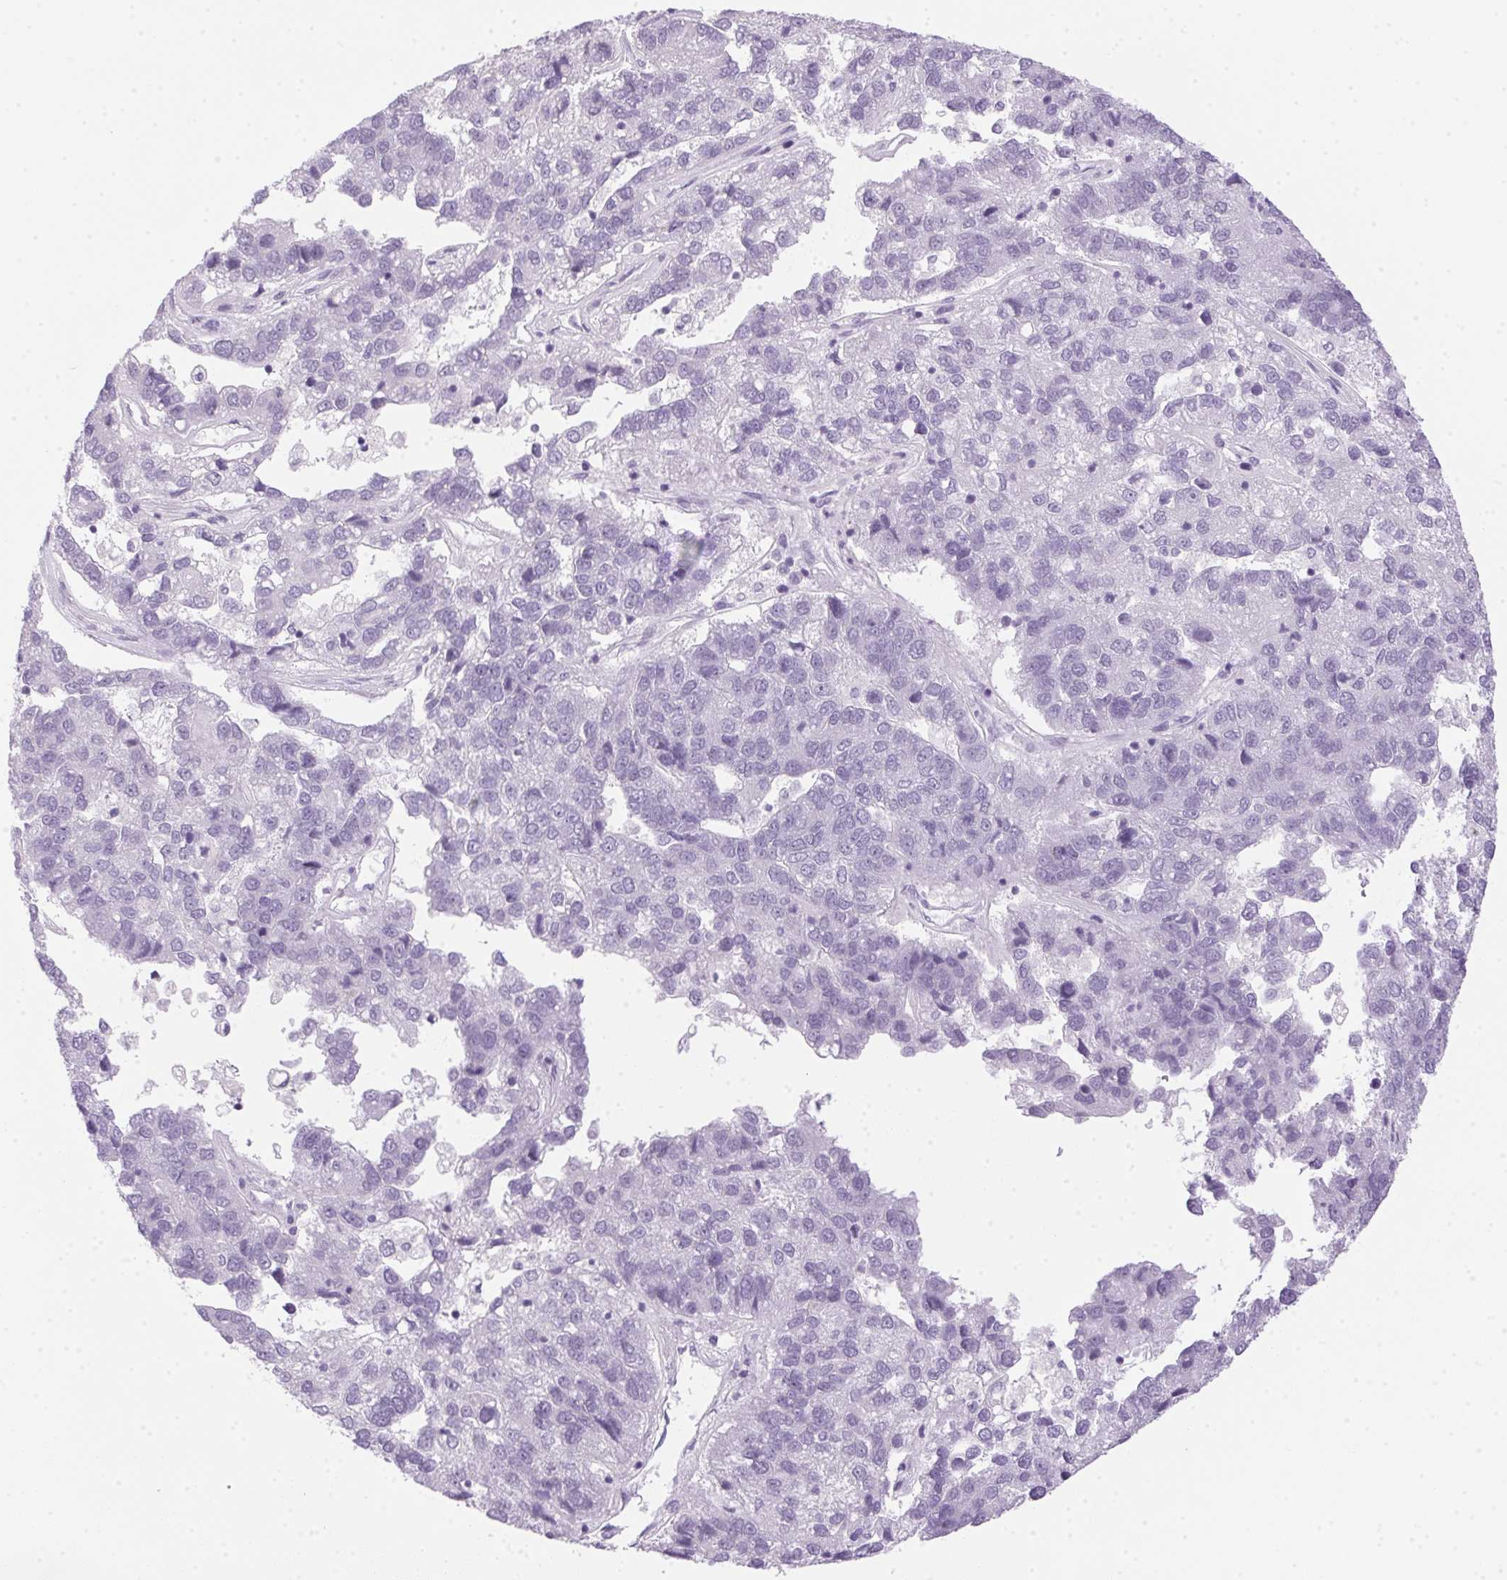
{"staining": {"intensity": "negative", "quantity": "none", "location": "none"}, "tissue": "pancreatic cancer", "cell_type": "Tumor cells", "image_type": "cancer", "snomed": [{"axis": "morphology", "description": "Adenocarcinoma, NOS"}, {"axis": "topography", "description": "Pancreas"}], "caption": "This micrograph is of pancreatic adenocarcinoma stained with IHC to label a protein in brown with the nuclei are counter-stained blue. There is no positivity in tumor cells.", "gene": "POPDC2", "patient": {"sex": "female", "age": 61}}